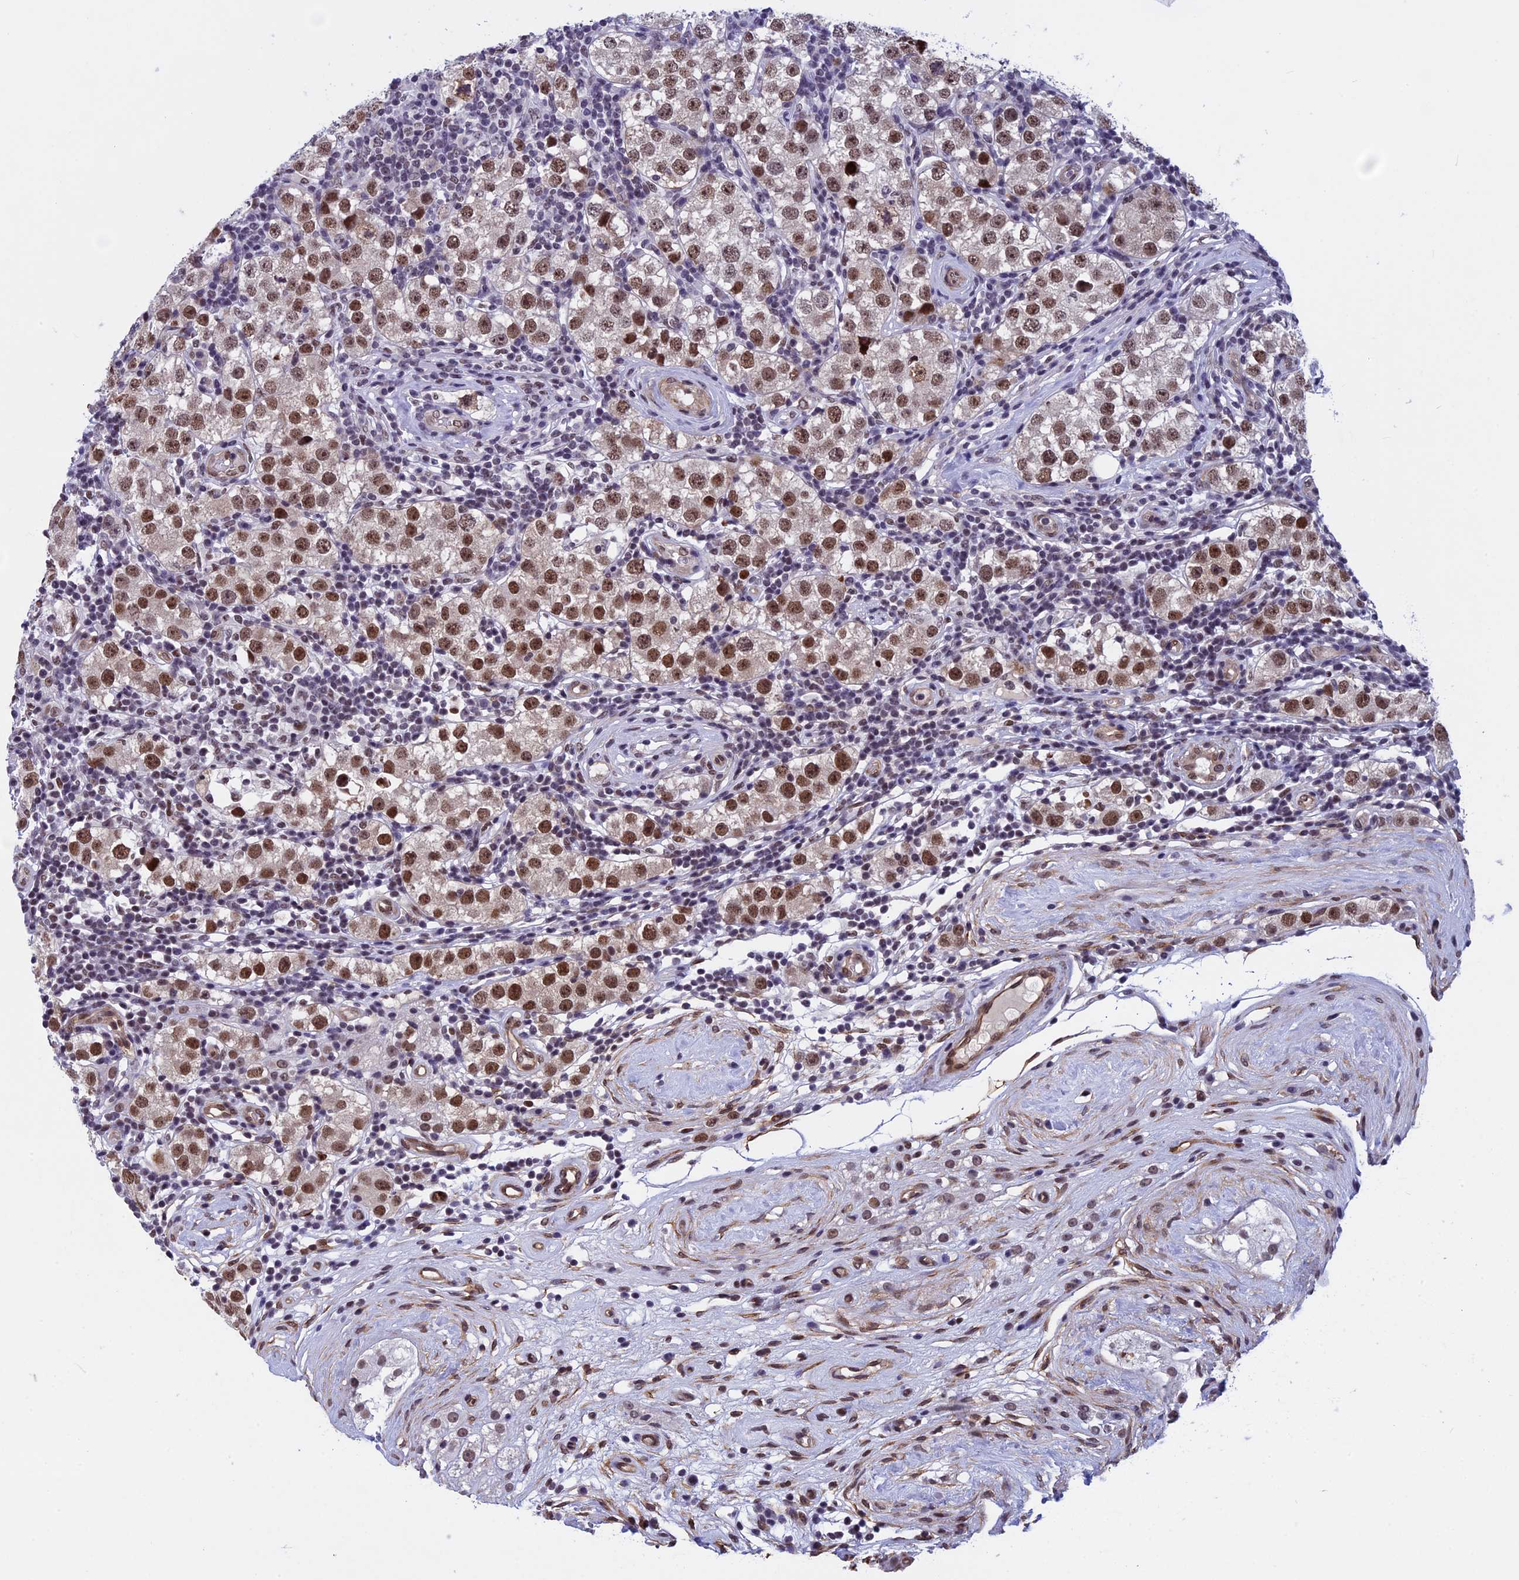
{"staining": {"intensity": "moderate", "quantity": ">75%", "location": "nuclear"}, "tissue": "testis cancer", "cell_type": "Tumor cells", "image_type": "cancer", "snomed": [{"axis": "morphology", "description": "Seminoma, NOS"}, {"axis": "topography", "description": "Testis"}], "caption": "This image reveals immunohistochemistry (IHC) staining of testis cancer (seminoma), with medium moderate nuclear staining in about >75% of tumor cells.", "gene": "NIPBL", "patient": {"sex": "male", "age": 34}}